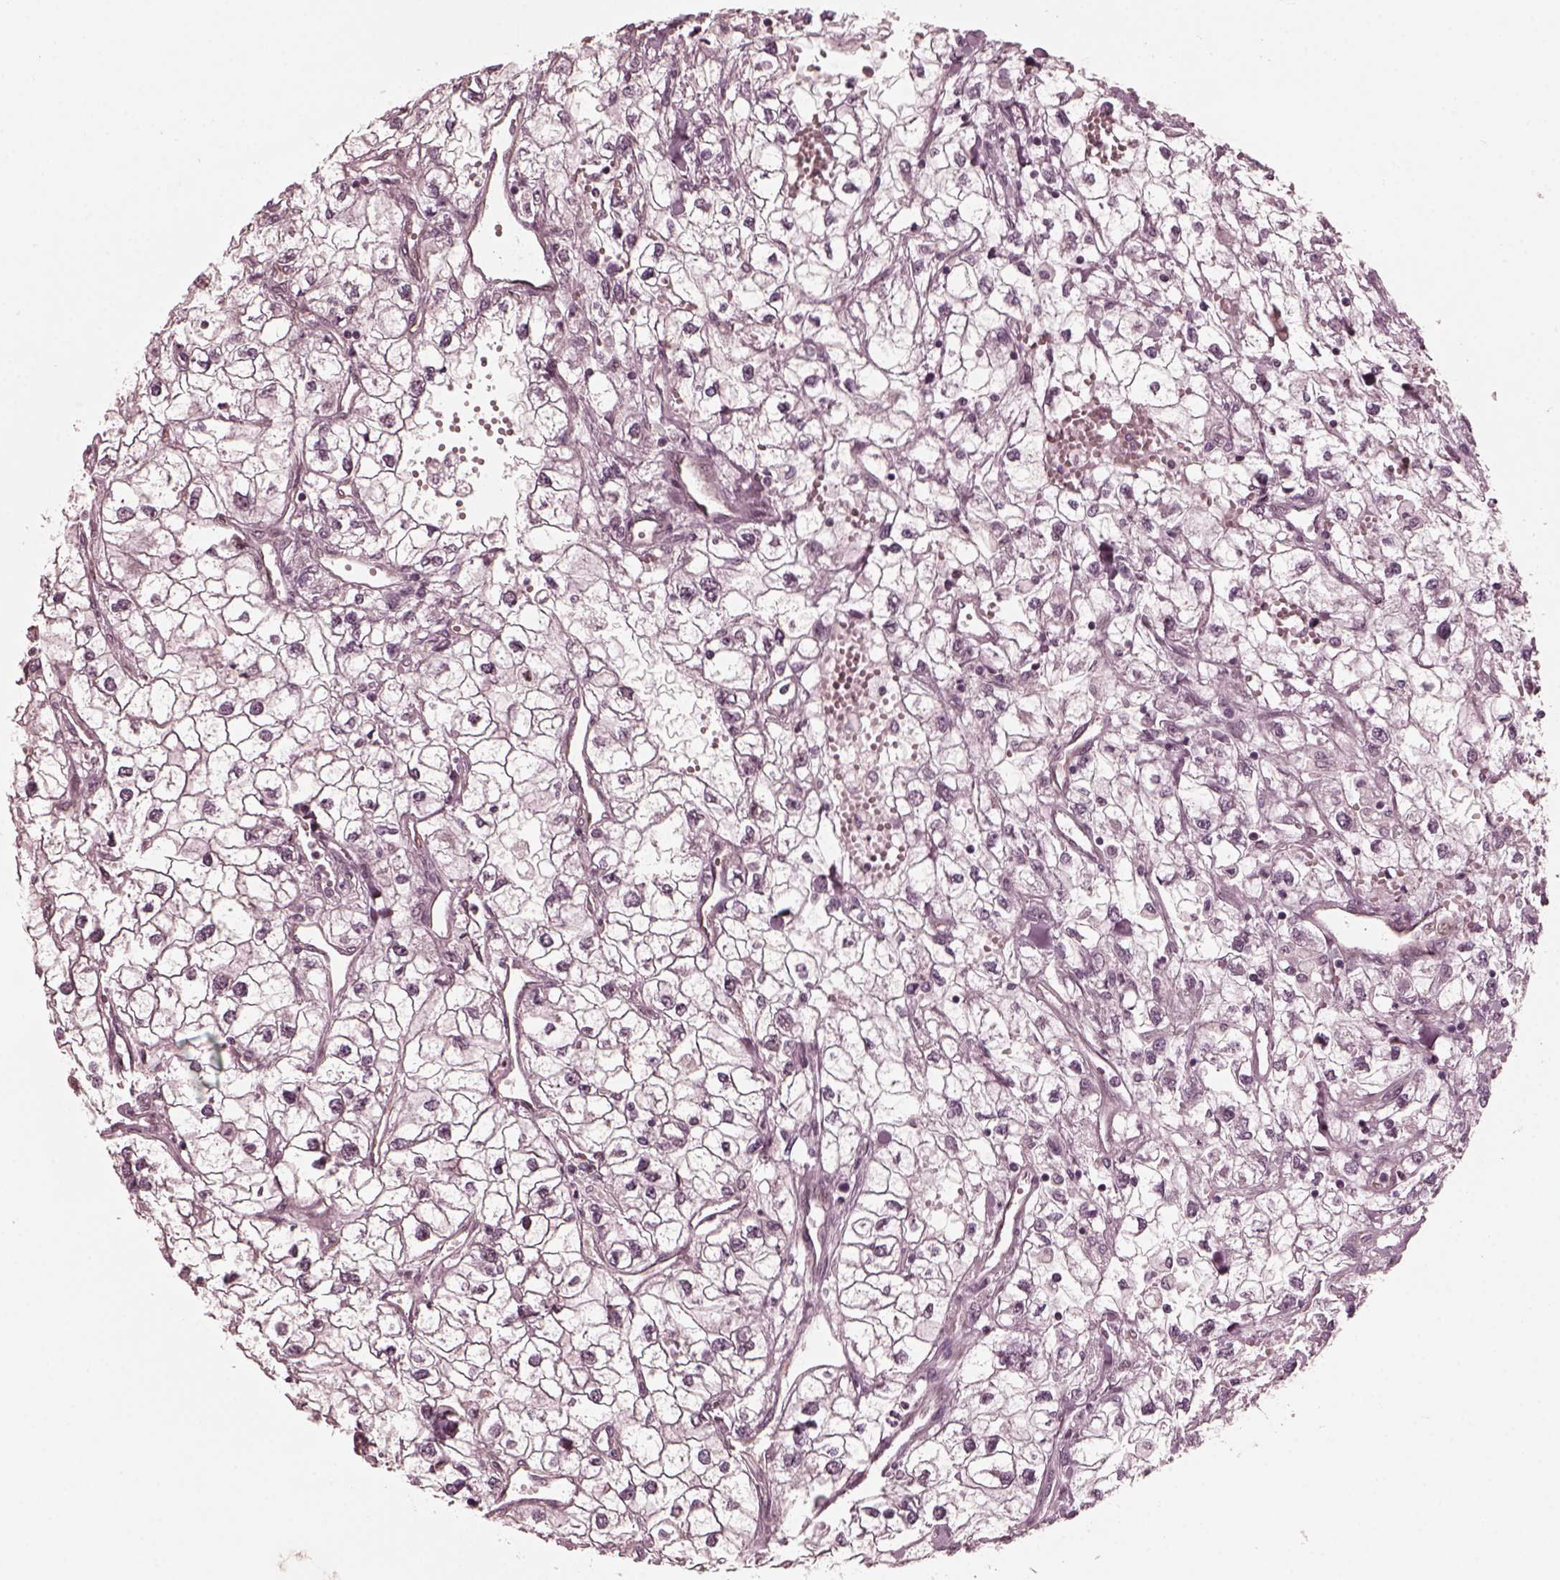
{"staining": {"intensity": "negative", "quantity": "none", "location": "none"}, "tissue": "renal cancer", "cell_type": "Tumor cells", "image_type": "cancer", "snomed": [{"axis": "morphology", "description": "Adenocarcinoma, NOS"}, {"axis": "topography", "description": "Kidney"}], "caption": "High power microscopy image of an IHC photomicrograph of renal cancer (adenocarcinoma), revealing no significant positivity in tumor cells.", "gene": "TRIB3", "patient": {"sex": "male", "age": 59}}